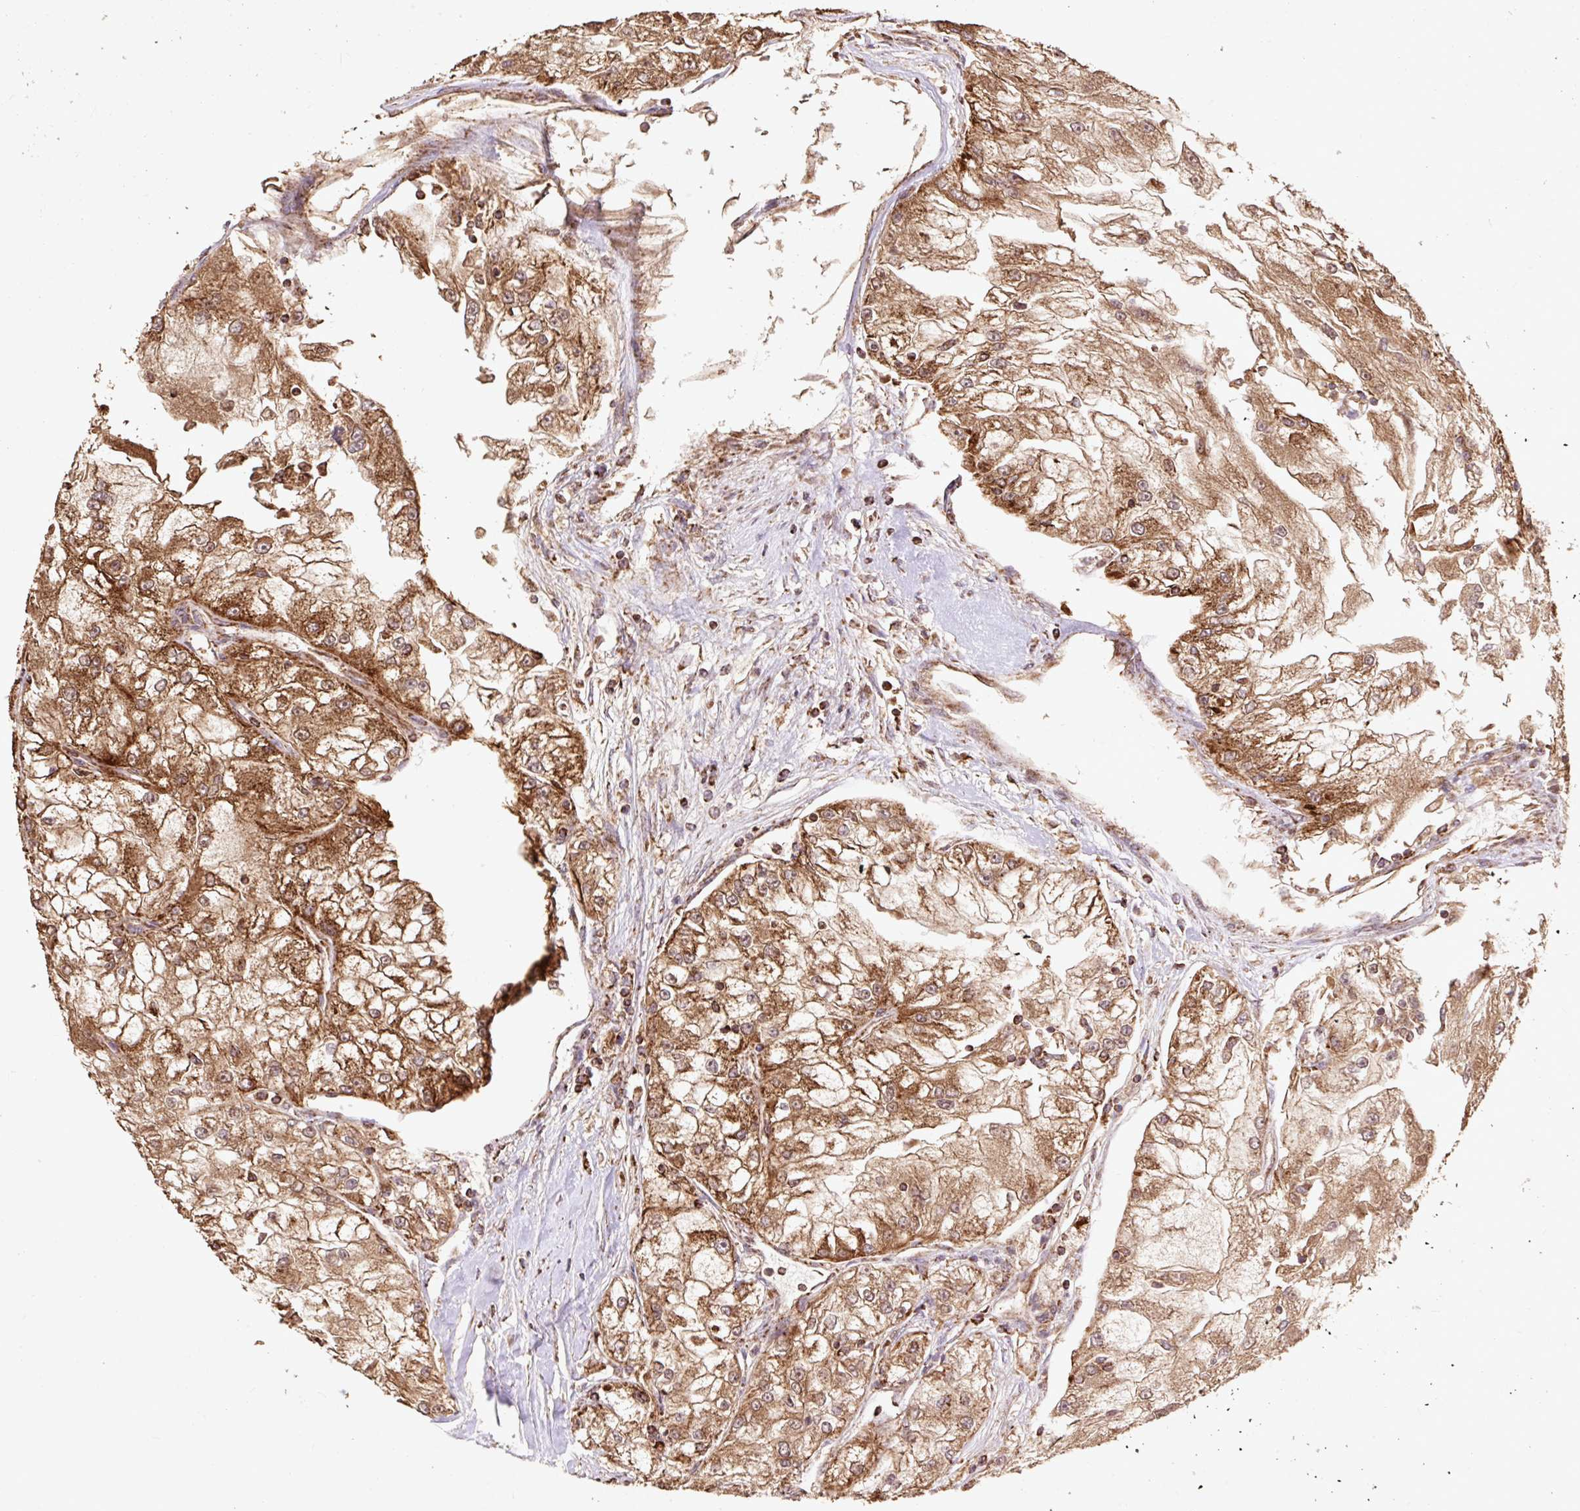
{"staining": {"intensity": "moderate", "quantity": ">75%", "location": "cytoplasmic/membranous,nuclear"}, "tissue": "renal cancer", "cell_type": "Tumor cells", "image_type": "cancer", "snomed": [{"axis": "morphology", "description": "Adenocarcinoma, NOS"}, {"axis": "topography", "description": "Kidney"}], "caption": "Approximately >75% of tumor cells in human adenocarcinoma (renal) reveal moderate cytoplasmic/membranous and nuclear protein staining as visualized by brown immunohistochemical staining.", "gene": "ATP5F1A", "patient": {"sex": "female", "age": 72}}